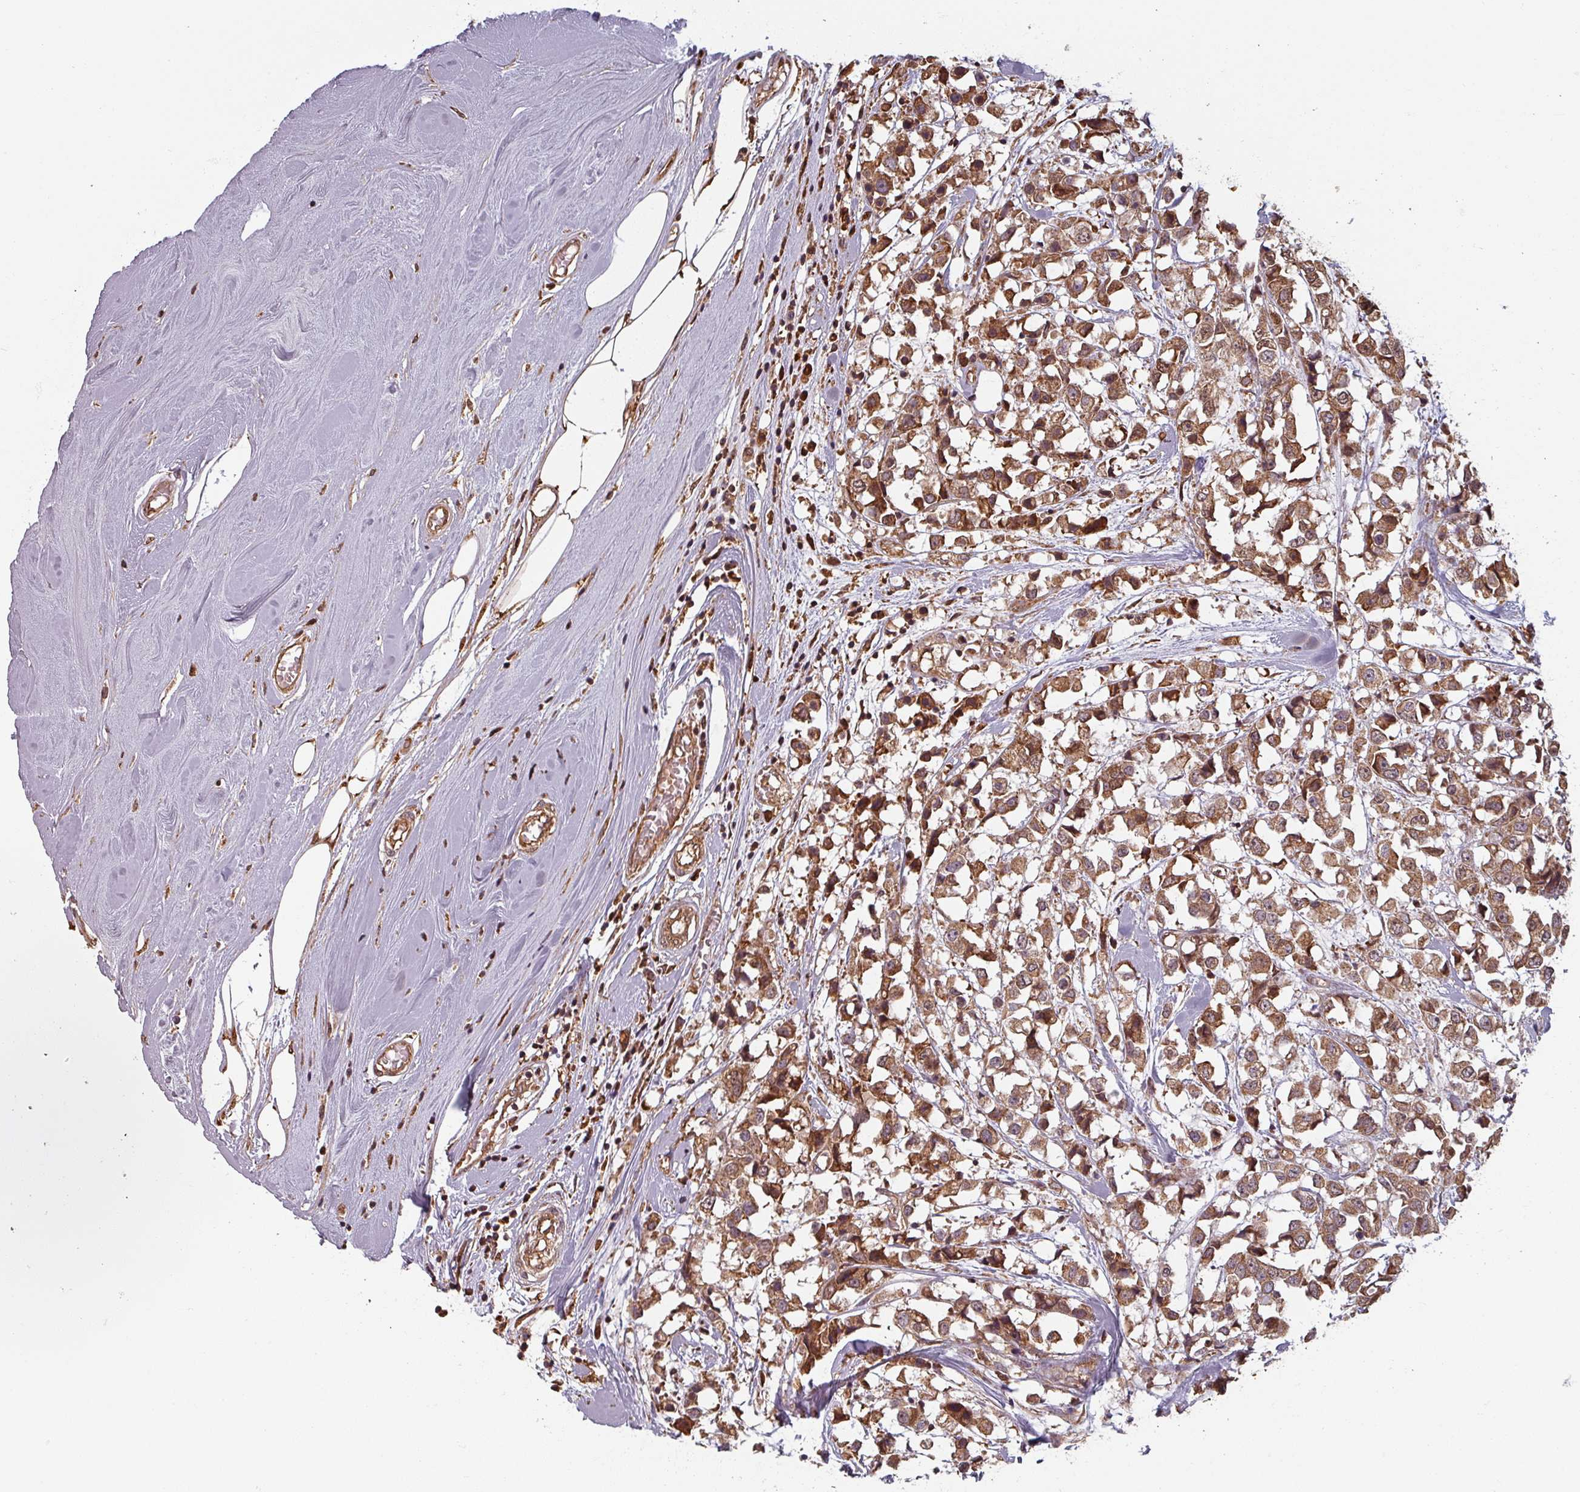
{"staining": {"intensity": "moderate", "quantity": ">75%", "location": "cytoplasmic/membranous"}, "tissue": "breast cancer", "cell_type": "Tumor cells", "image_type": "cancer", "snomed": [{"axis": "morphology", "description": "Duct carcinoma"}, {"axis": "topography", "description": "Breast"}], "caption": "A photomicrograph of breast invasive ductal carcinoma stained for a protein demonstrates moderate cytoplasmic/membranous brown staining in tumor cells. Nuclei are stained in blue.", "gene": "EID1", "patient": {"sex": "female", "age": 61}}